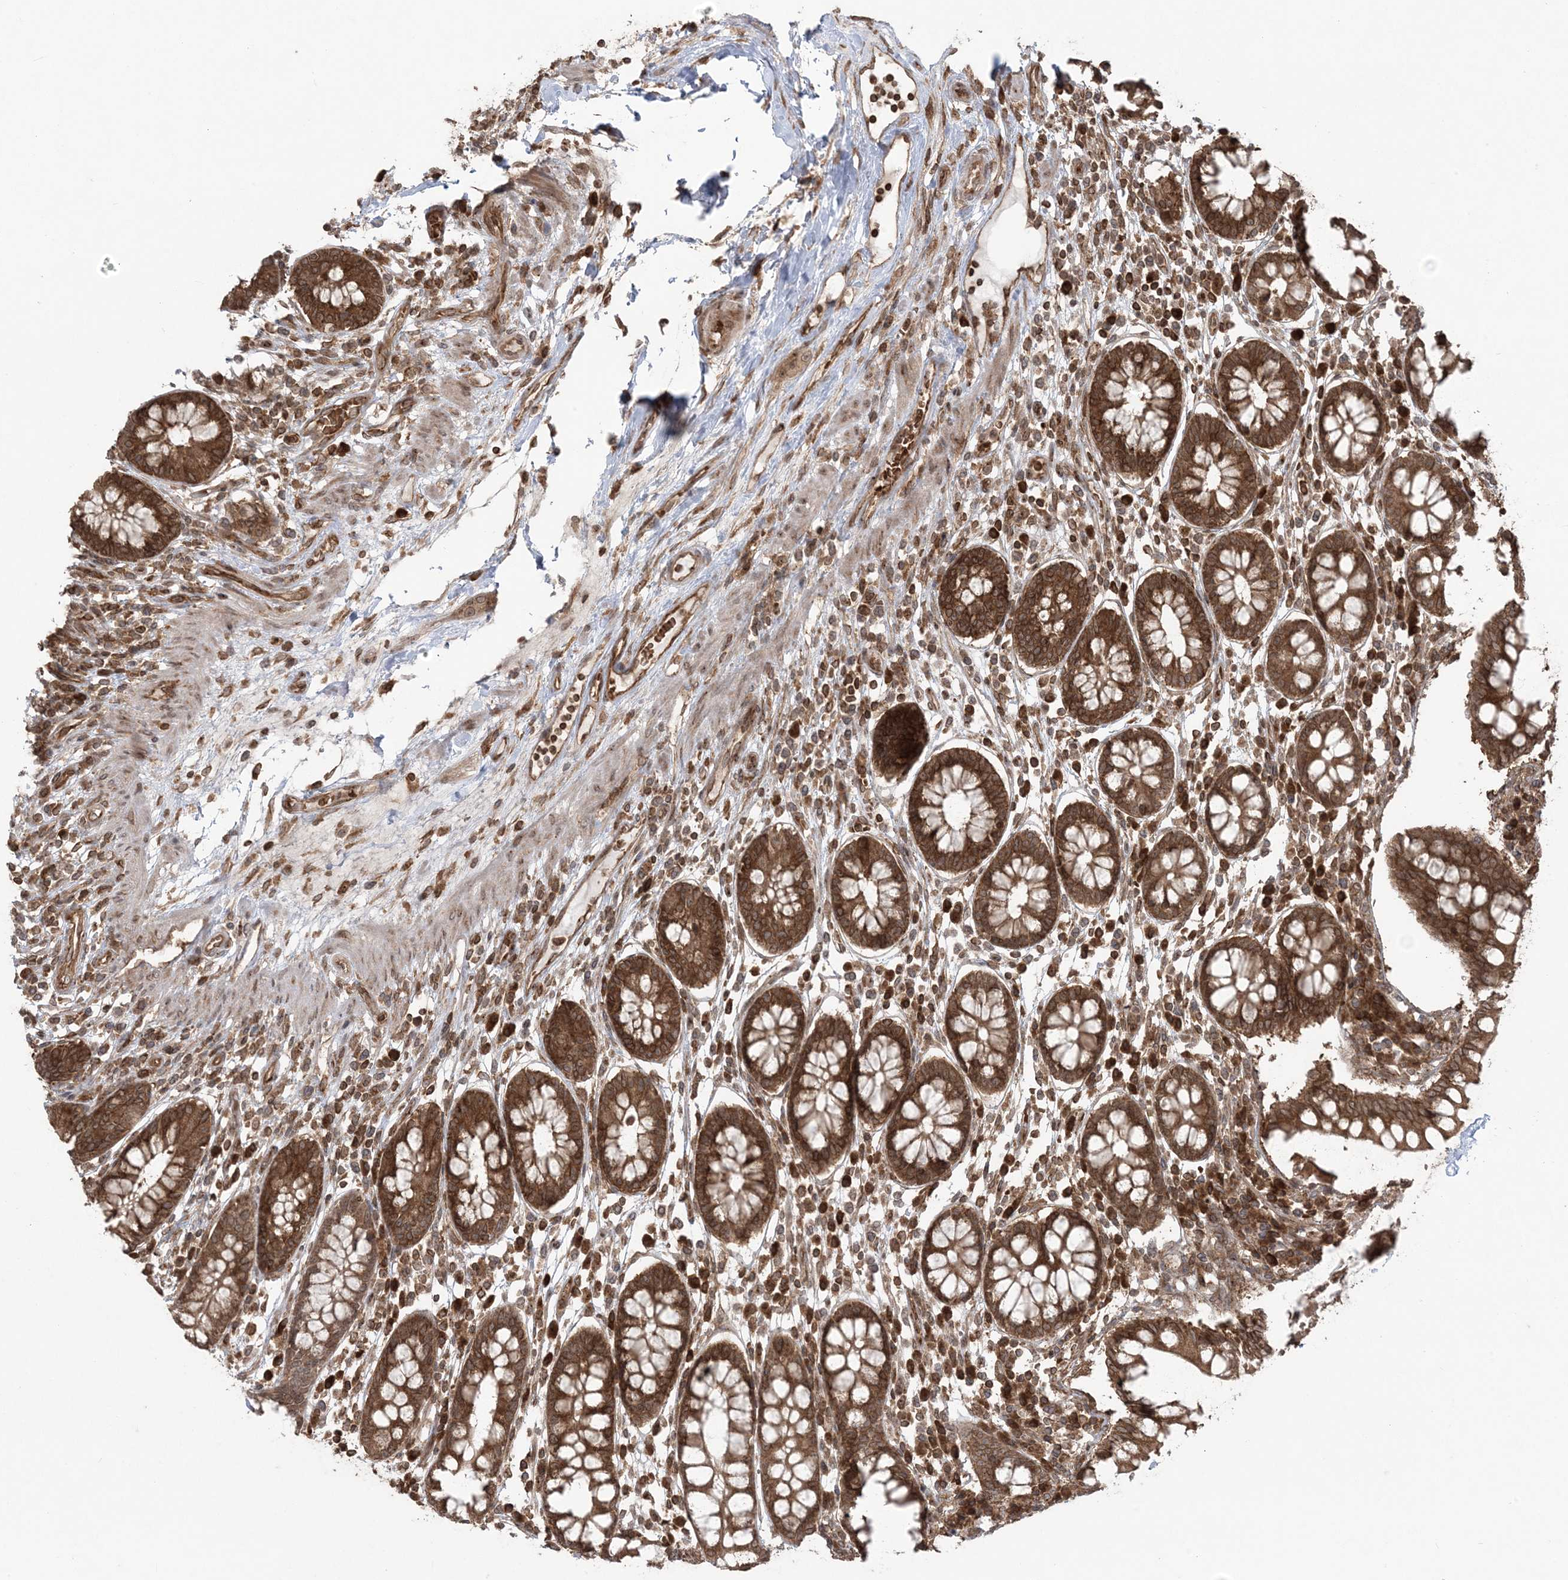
{"staining": {"intensity": "moderate", "quantity": ">75%", "location": "cytoplasmic/membranous"}, "tissue": "colon", "cell_type": "Endothelial cells", "image_type": "normal", "snomed": [{"axis": "morphology", "description": "Normal tissue, NOS"}, {"axis": "topography", "description": "Colon"}], "caption": "IHC histopathology image of unremarkable human colon stained for a protein (brown), which reveals medium levels of moderate cytoplasmic/membranous staining in approximately >75% of endothelial cells.", "gene": "DDX19B", "patient": {"sex": "female", "age": 79}}